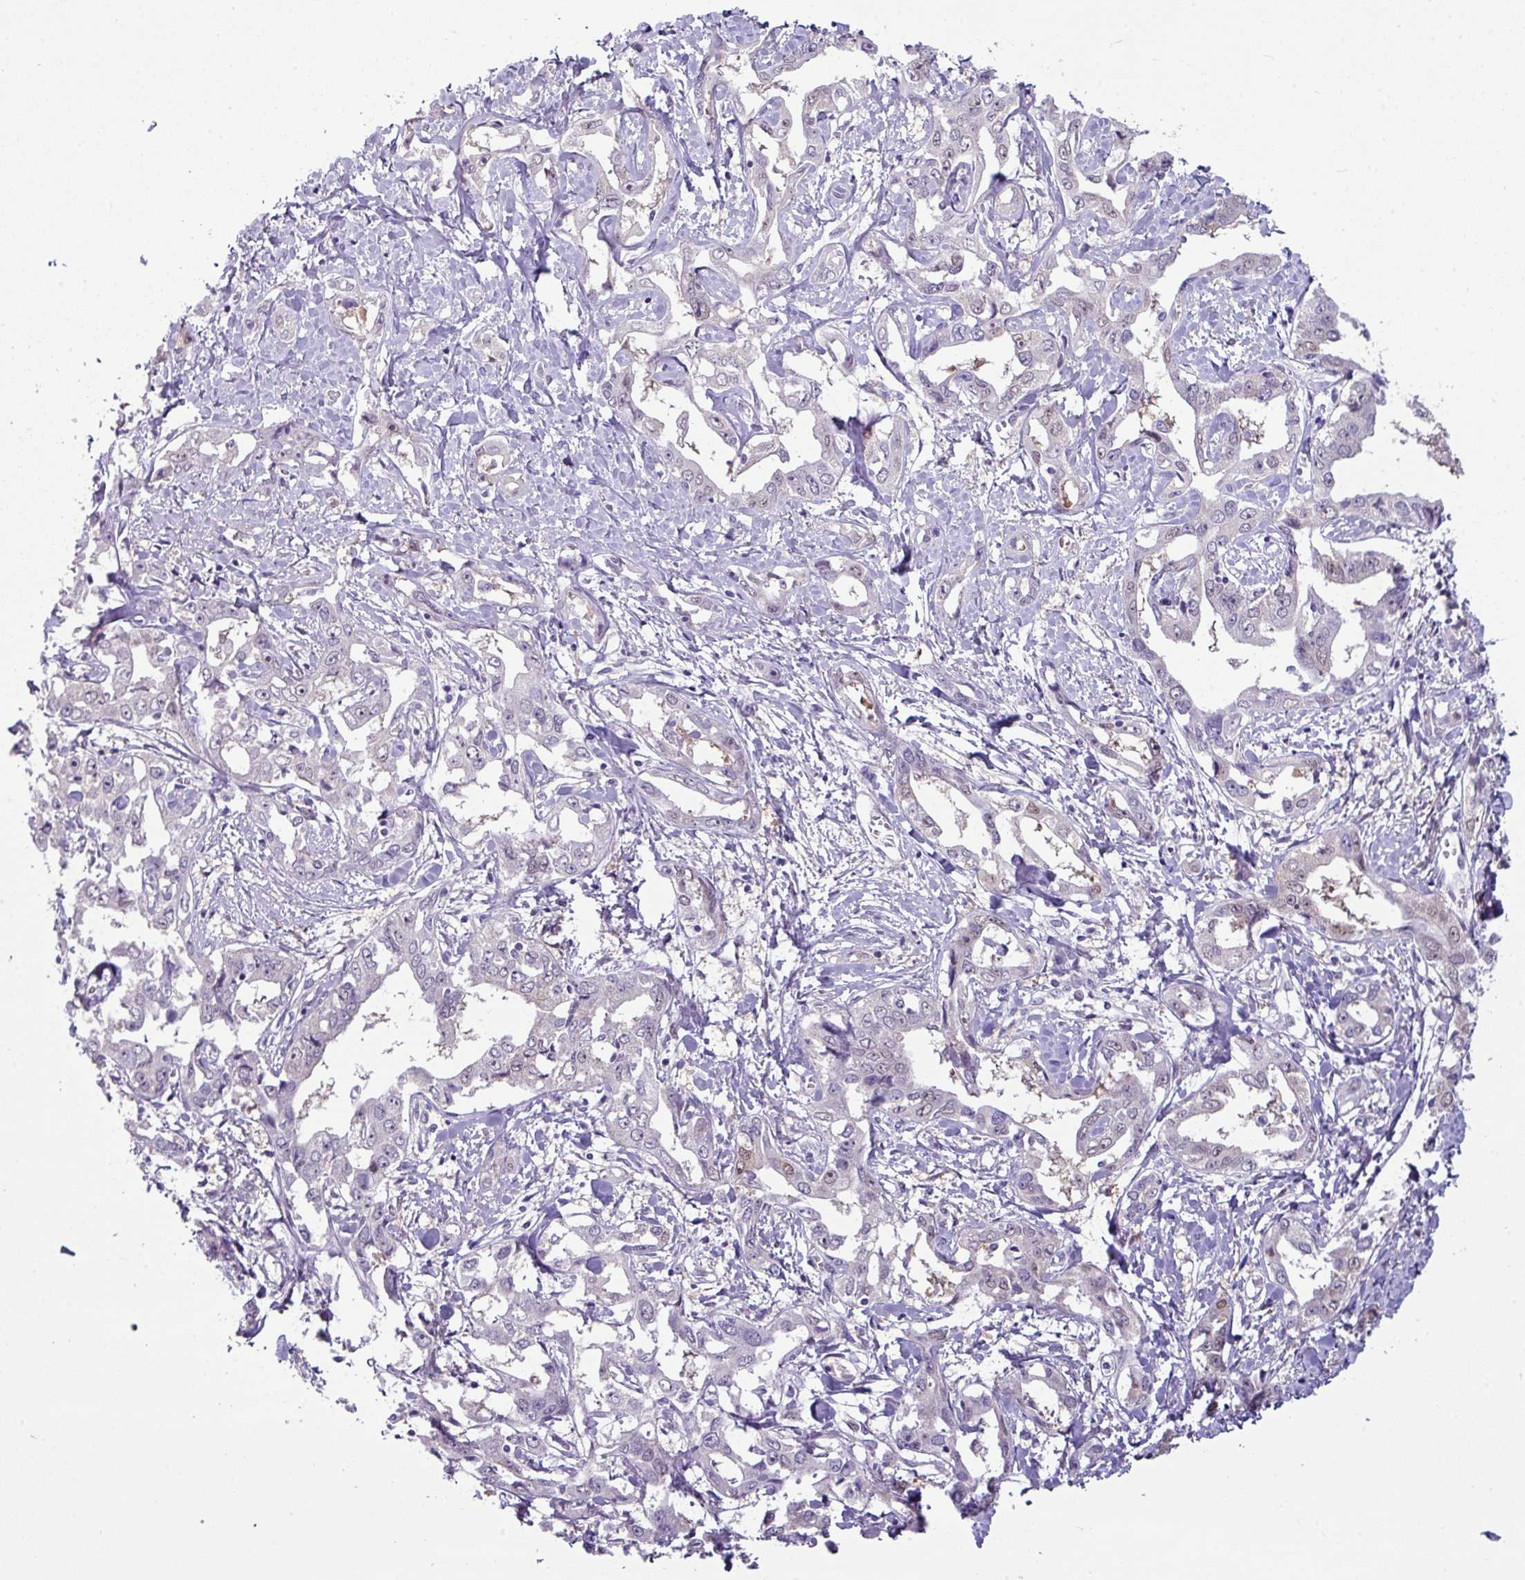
{"staining": {"intensity": "weak", "quantity": "<25%", "location": "nuclear"}, "tissue": "liver cancer", "cell_type": "Tumor cells", "image_type": "cancer", "snomed": [{"axis": "morphology", "description": "Cholangiocarcinoma"}, {"axis": "topography", "description": "Liver"}], "caption": "Protein analysis of cholangiocarcinoma (liver) reveals no significant positivity in tumor cells.", "gene": "TTLL12", "patient": {"sex": "male", "age": 59}}